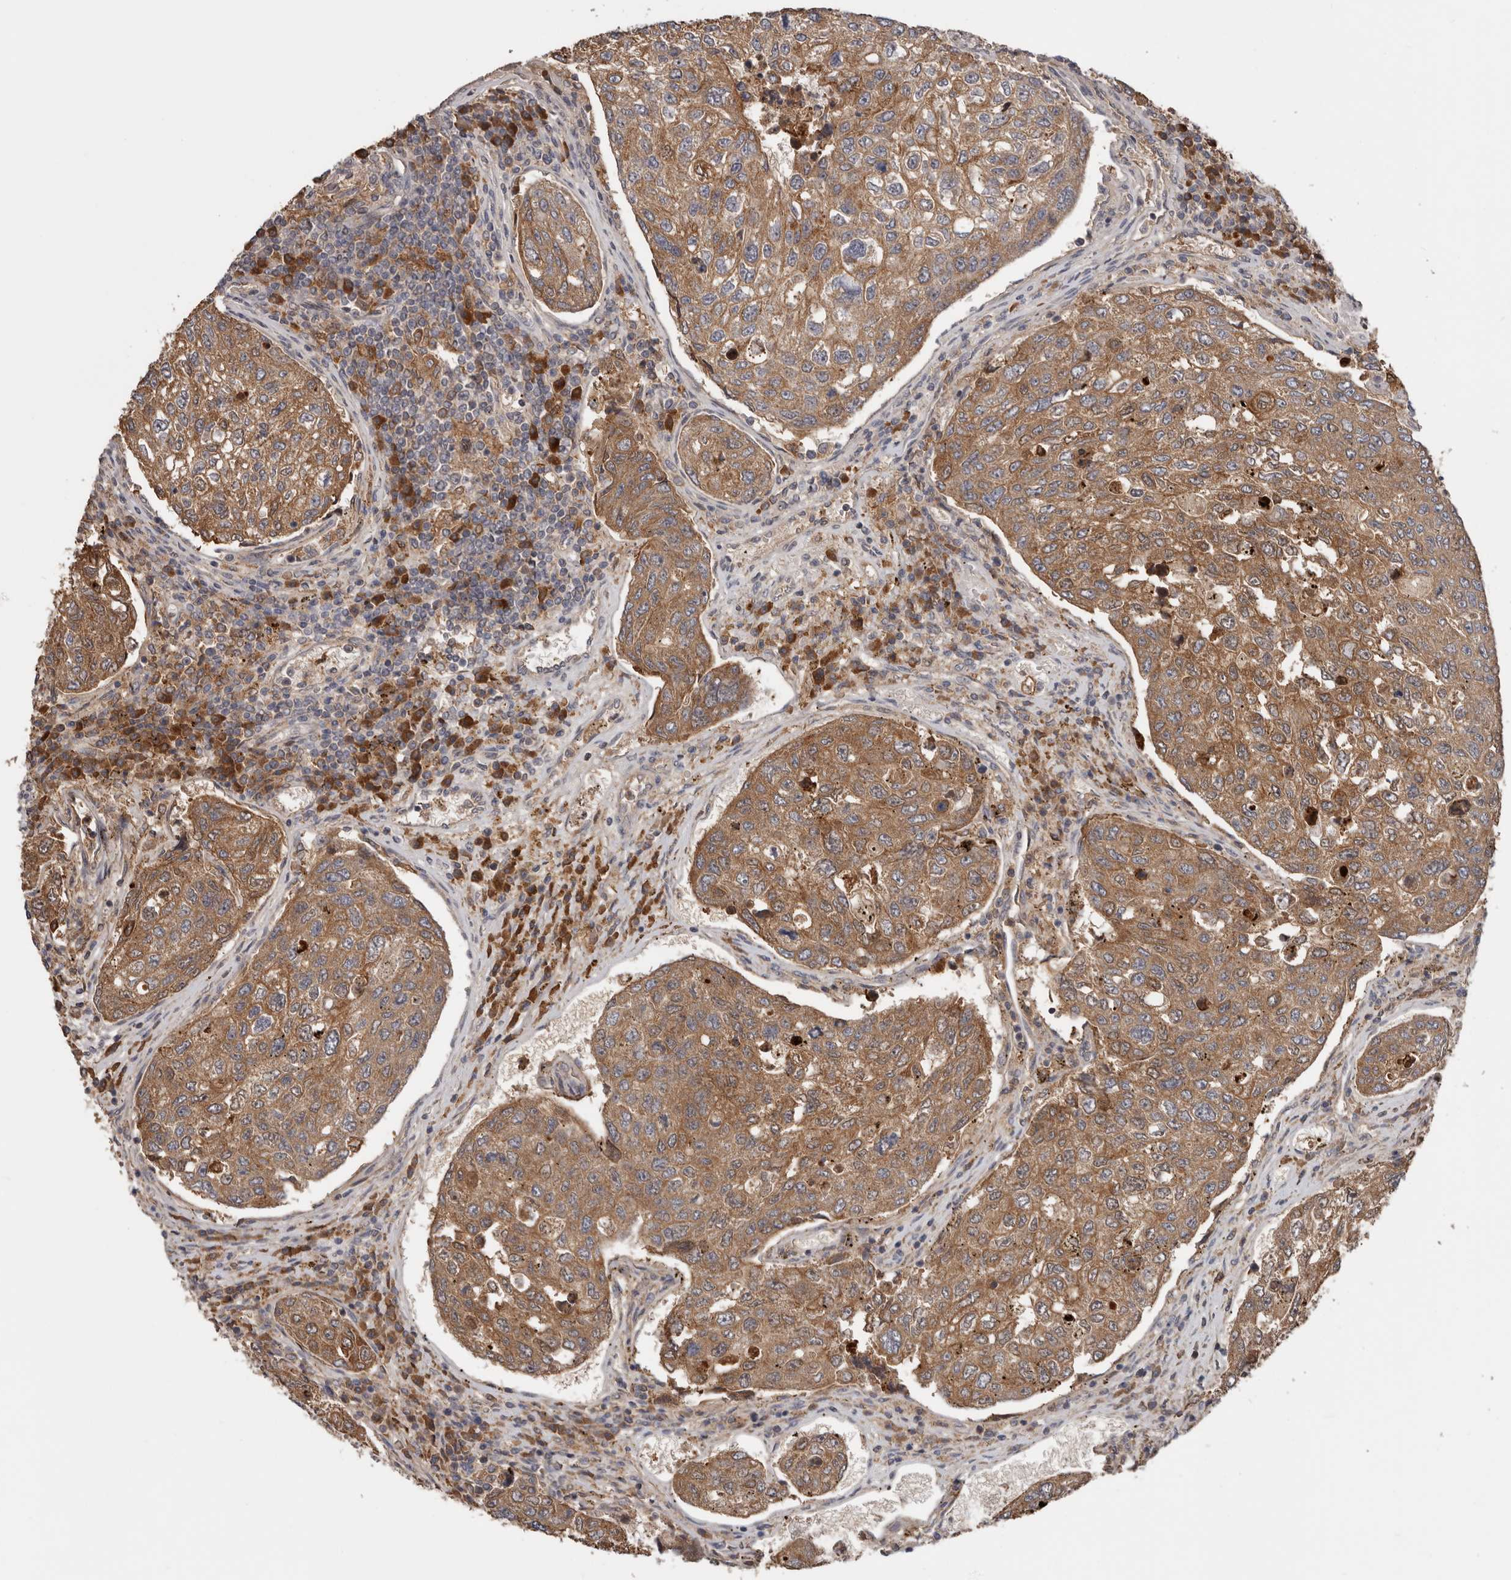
{"staining": {"intensity": "moderate", "quantity": ">75%", "location": "cytoplasmic/membranous"}, "tissue": "urothelial cancer", "cell_type": "Tumor cells", "image_type": "cancer", "snomed": [{"axis": "morphology", "description": "Urothelial carcinoma, High grade"}, {"axis": "topography", "description": "Lymph node"}, {"axis": "topography", "description": "Urinary bladder"}], "caption": "Immunohistochemical staining of high-grade urothelial carcinoma reveals moderate cytoplasmic/membranous protein staining in approximately >75% of tumor cells.", "gene": "NMUR1", "patient": {"sex": "male", "age": 51}}